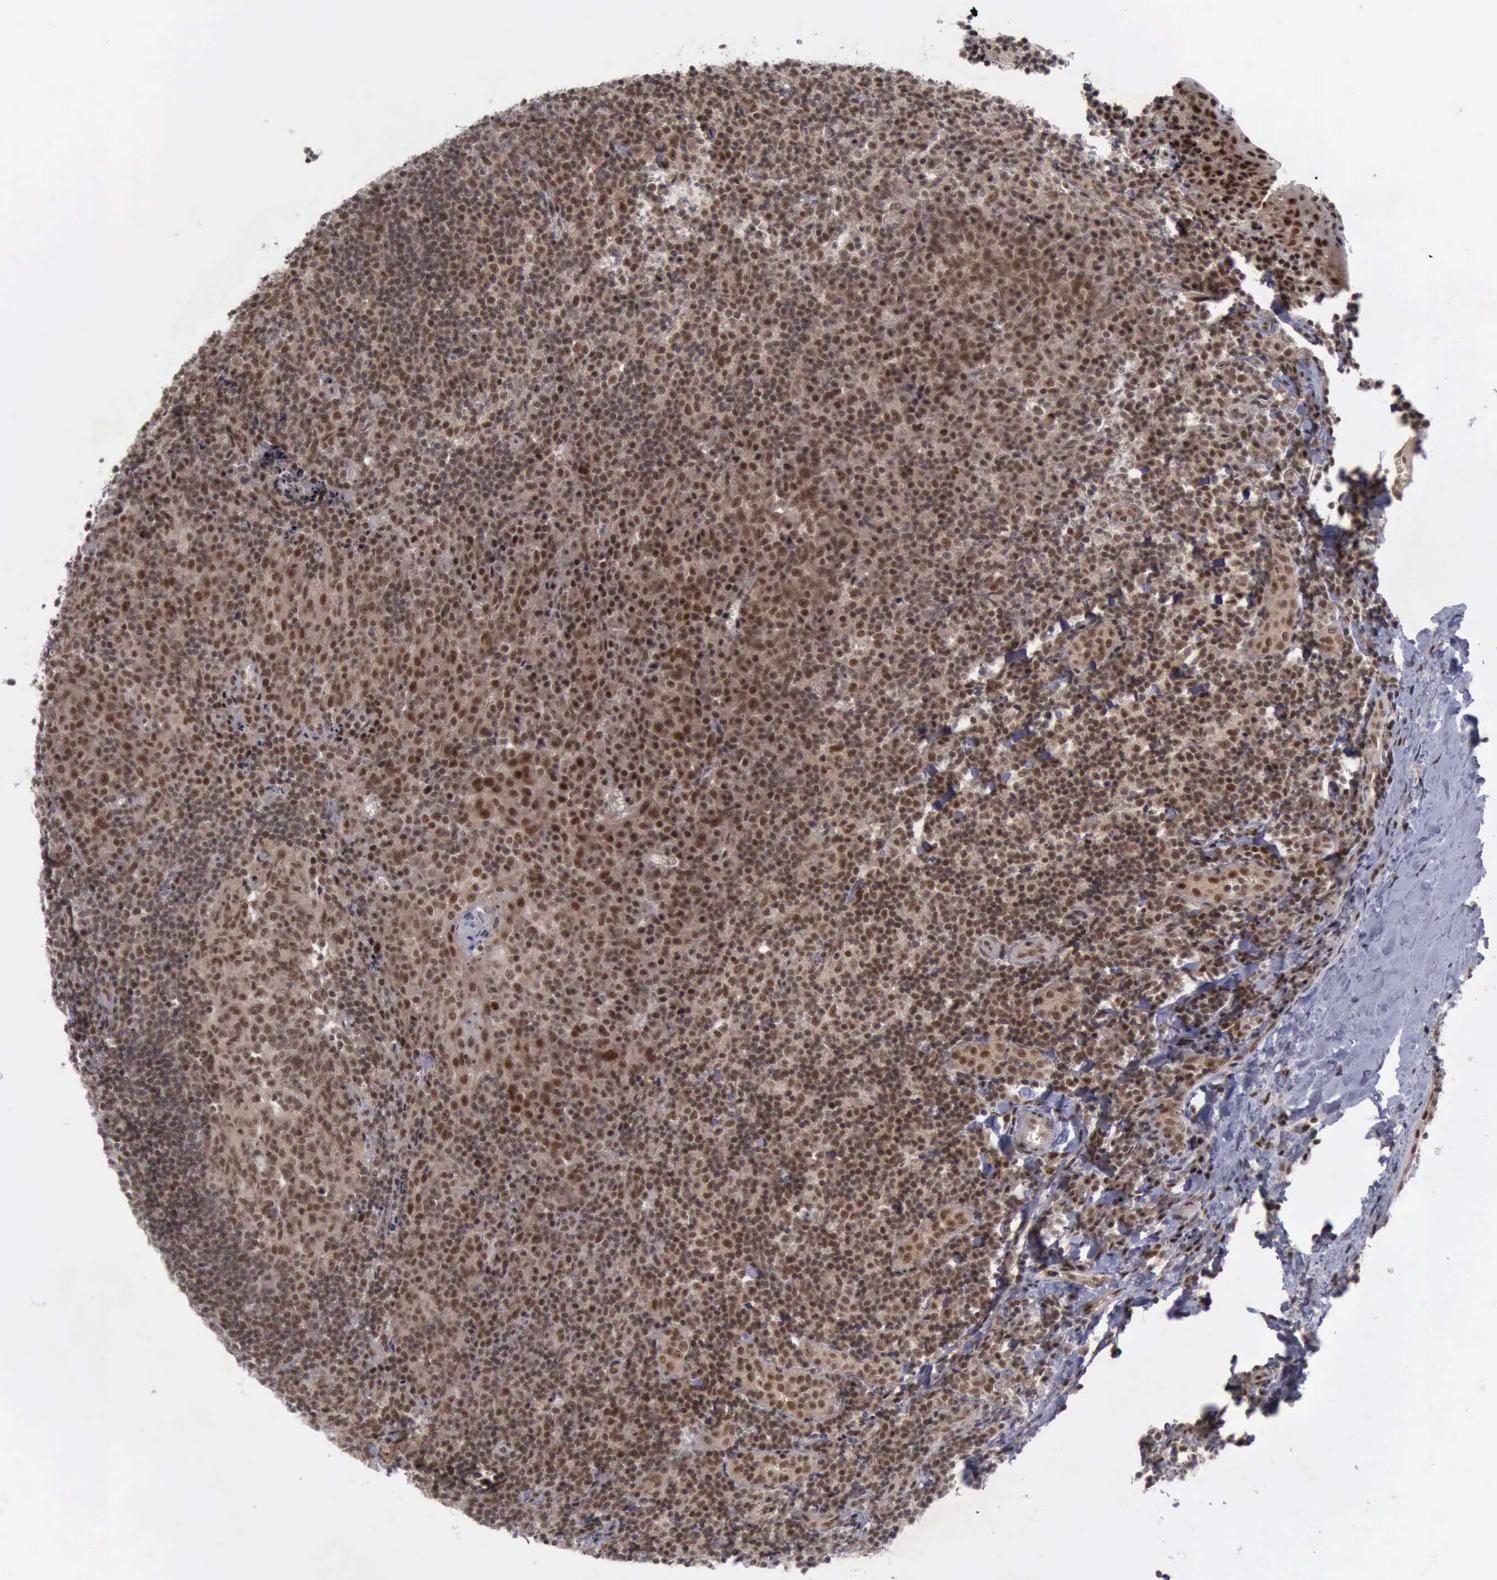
{"staining": {"intensity": "strong", "quantity": ">75%", "location": "cytoplasmic/membranous,nuclear"}, "tissue": "tonsil", "cell_type": "Germinal center cells", "image_type": "normal", "snomed": [{"axis": "morphology", "description": "Normal tissue, NOS"}, {"axis": "topography", "description": "Tonsil"}], "caption": "DAB (3,3'-diaminobenzidine) immunohistochemical staining of normal human tonsil reveals strong cytoplasmic/membranous,nuclear protein staining in approximately >75% of germinal center cells.", "gene": "ATM", "patient": {"sex": "male", "age": 20}}